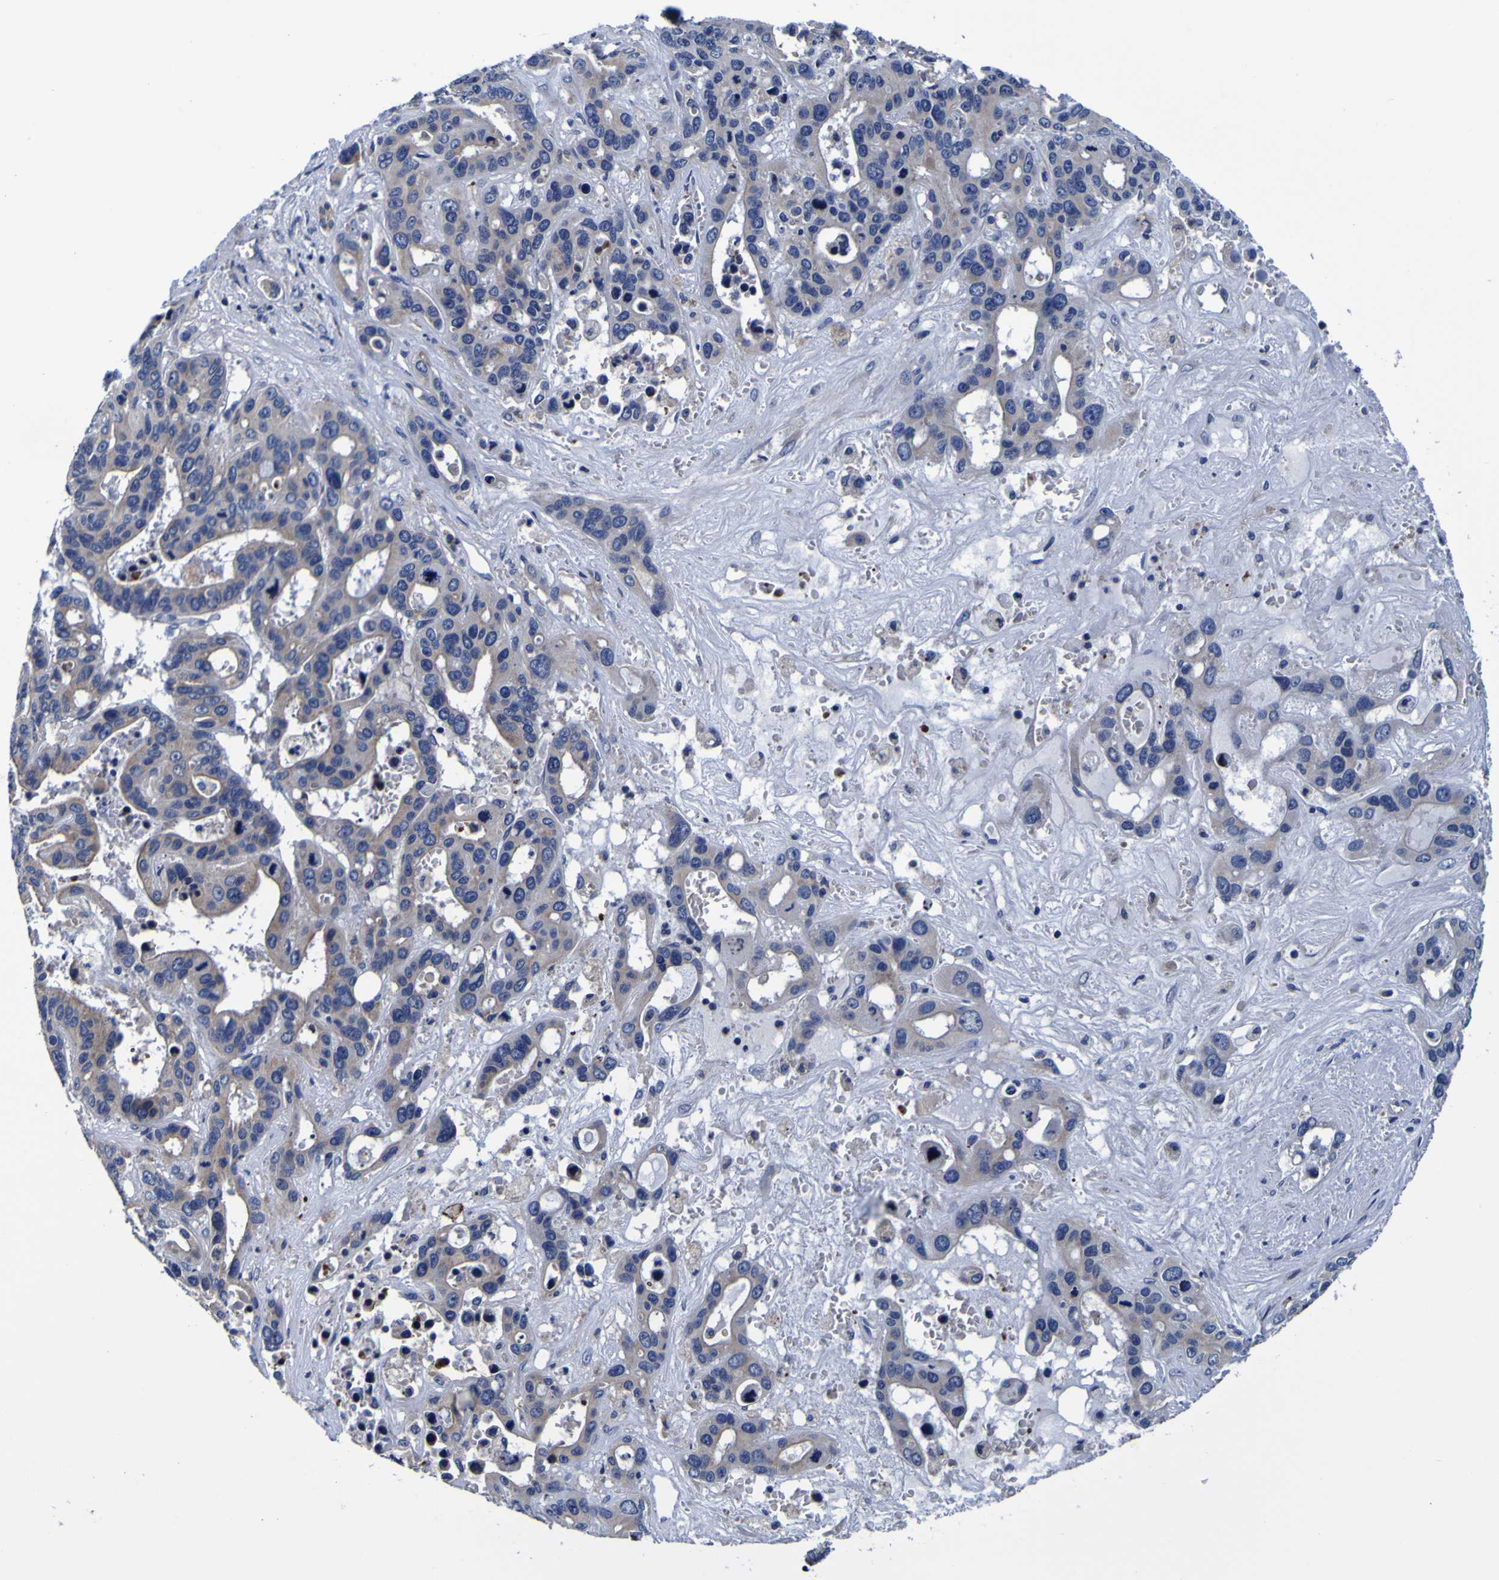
{"staining": {"intensity": "moderate", "quantity": ">75%", "location": "cytoplasmic/membranous"}, "tissue": "liver cancer", "cell_type": "Tumor cells", "image_type": "cancer", "snomed": [{"axis": "morphology", "description": "Cholangiocarcinoma"}, {"axis": "topography", "description": "Liver"}], "caption": "Immunohistochemical staining of liver cholangiocarcinoma demonstrates moderate cytoplasmic/membranous protein expression in approximately >75% of tumor cells.", "gene": "PDLIM4", "patient": {"sex": "female", "age": 65}}